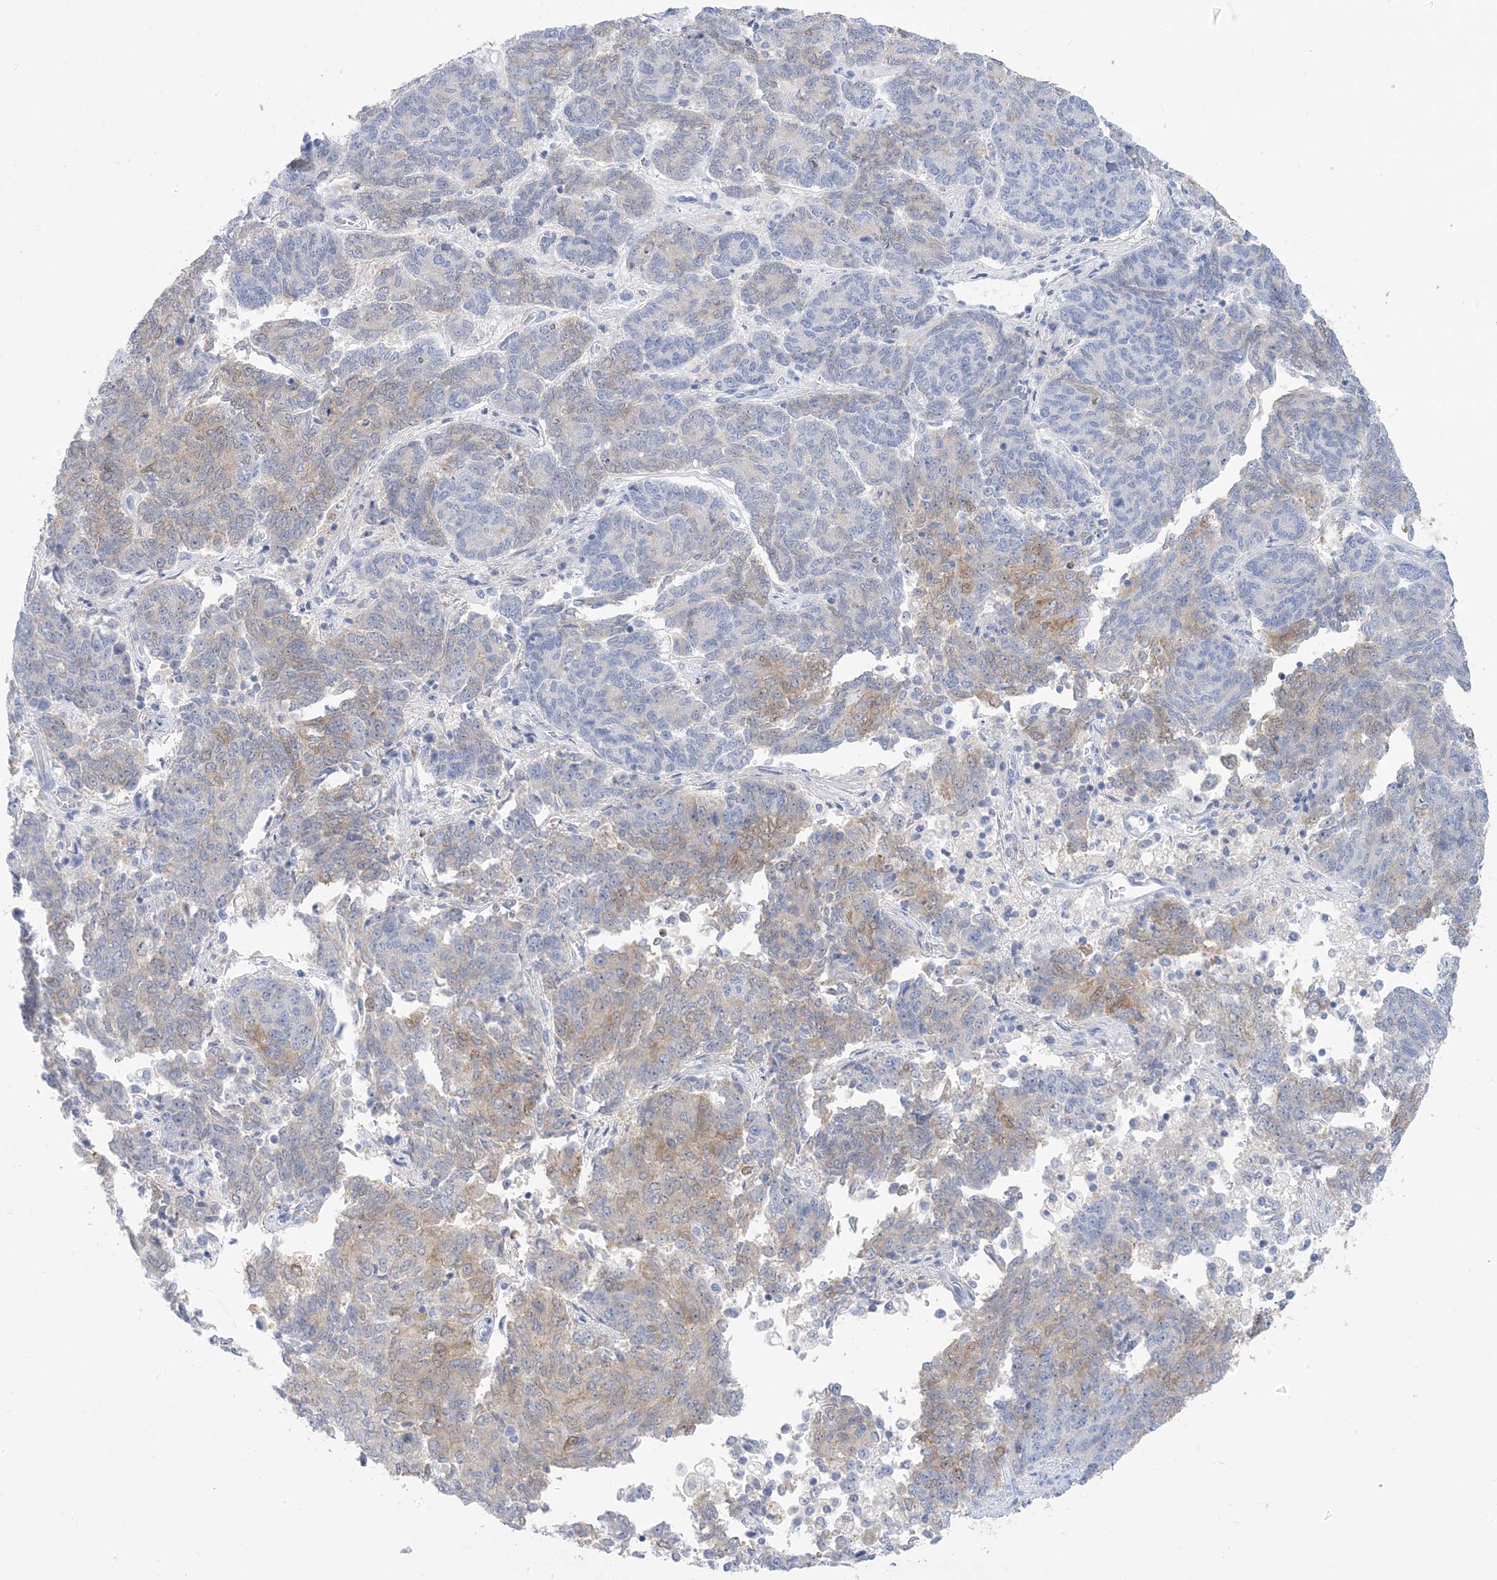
{"staining": {"intensity": "moderate", "quantity": "25%-75%", "location": "cytoplasmic/membranous"}, "tissue": "endometrial cancer", "cell_type": "Tumor cells", "image_type": "cancer", "snomed": [{"axis": "morphology", "description": "Adenocarcinoma, NOS"}, {"axis": "topography", "description": "Endometrium"}], "caption": "Protein analysis of adenocarcinoma (endometrial) tissue reveals moderate cytoplasmic/membranous expression in approximately 25%-75% of tumor cells.", "gene": "SH3YL1", "patient": {"sex": "female", "age": 80}}